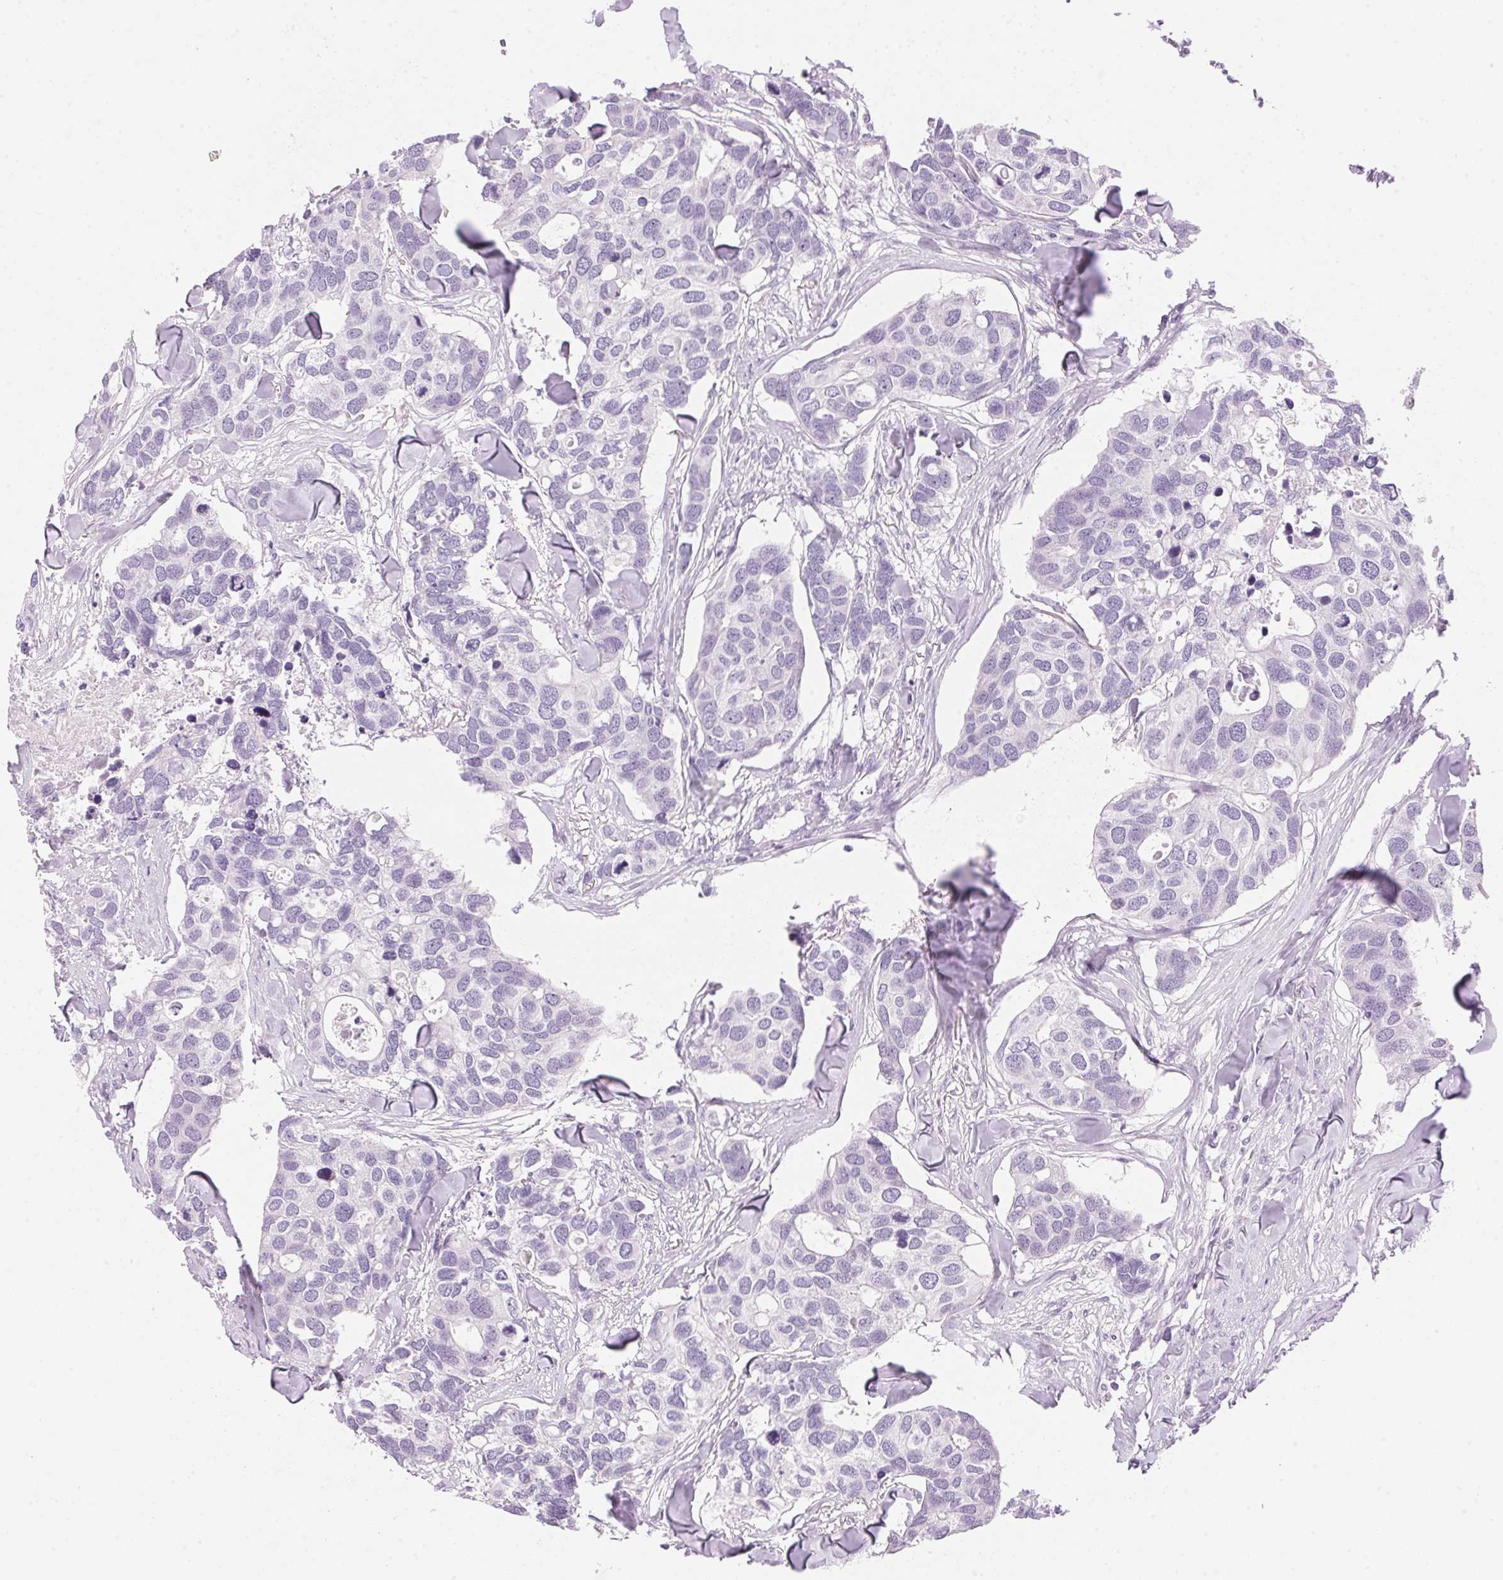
{"staining": {"intensity": "negative", "quantity": "none", "location": "none"}, "tissue": "breast cancer", "cell_type": "Tumor cells", "image_type": "cancer", "snomed": [{"axis": "morphology", "description": "Duct carcinoma"}, {"axis": "topography", "description": "Breast"}], "caption": "A photomicrograph of breast cancer (infiltrating ductal carcinoma) stained for a protein shows no brown staining in tumor cells.", "gene": "HSD17B2", "patient": {"sex": "female", "age": 83}}